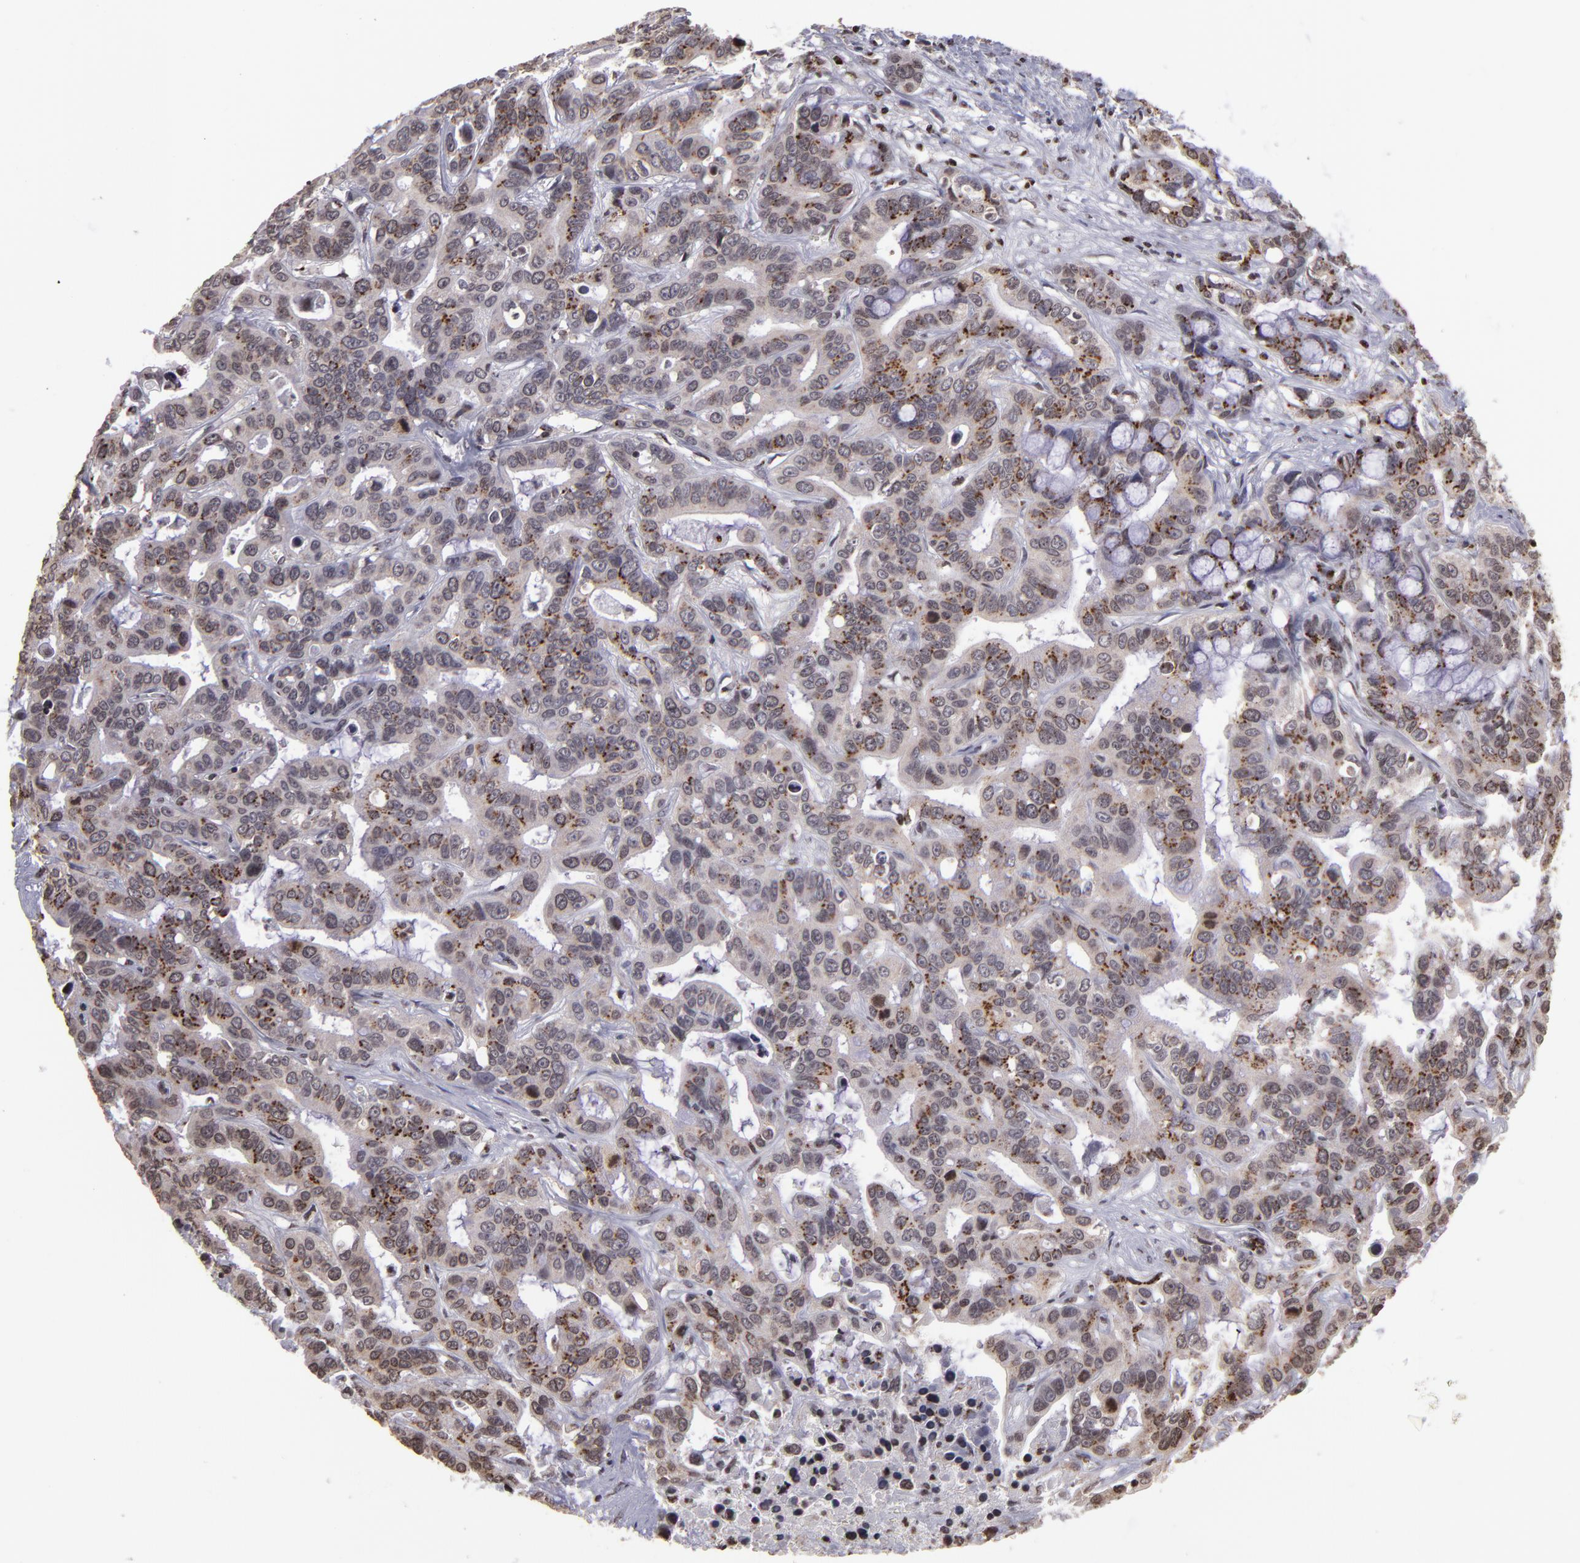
{"staining": {"intensity": "moderate", "quantity": ">75%", "location": "cytoplasmic/membranous,nuclear"}, "tissue": "liver cancer", "cell_type": "Tumor cells", "image_type": "cancer", "snomed": [{"axis": "morphology", "description": "Cholangiocarcinoma"}, {"axis": "topography", "description": "Liver"}], "caption": "Tumor cells show medium levels of moderate cytoplasmic/membranous and nuclear staining in about >75% of cells in human liver cancer (cholangiocarcinoma). The staining was performed using DAB (3,3'-diaminobenzidine), with brown indicating positive protein expression. Nuclei are stained blue with hematoxylin.", "gene": "CSDC2", "patient": {"sex": "female", "age": 65}}